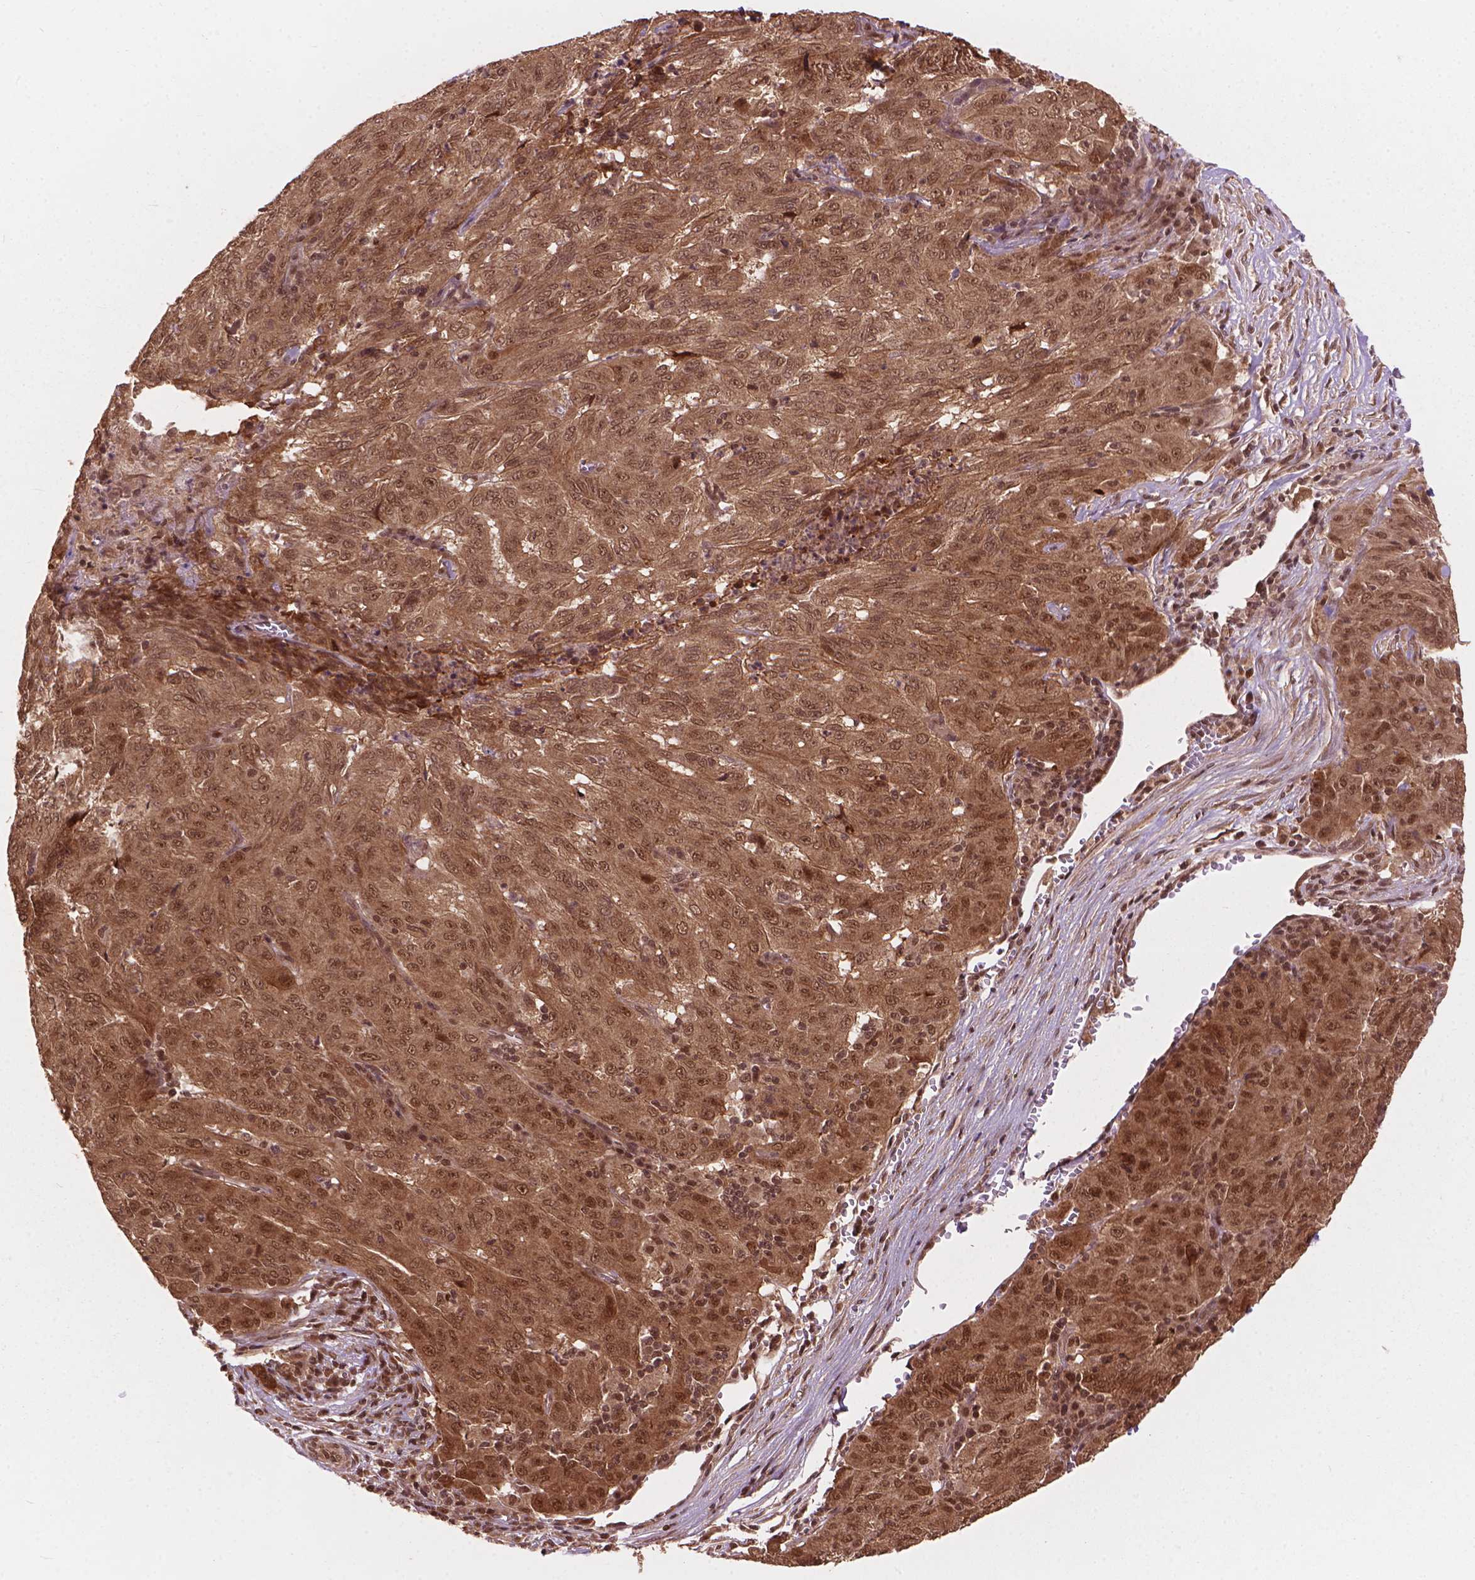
{"staining": {"intensity": "moderate", "quantity": ">75%", "location": "cytoplasmic/membranous,nuclear"}, "tissue": "pancreatic cancer", "cell_type": "Tumor cells", "image_type": "cancer", "snomed": [{"axis": "morphology", "description": "Adenocarcinoma, NOS"}, {"axis": "topography", "description": "Pancreas"}], "caption": "The histopathology image shows immunohistochemical staining of pancreatic cancer. There is moderate cytoplasmic/membranous and nuclear staining is identified in about >75% of tumor cells. The staining is performed using DAB (3,3'-diaminobenzidine) brown chromogen to label protein expression. The nuclei are counter-stained blue using hematoxylin.", "gene": "SSU72", "patient": {"sex": "male", "age": 63}}